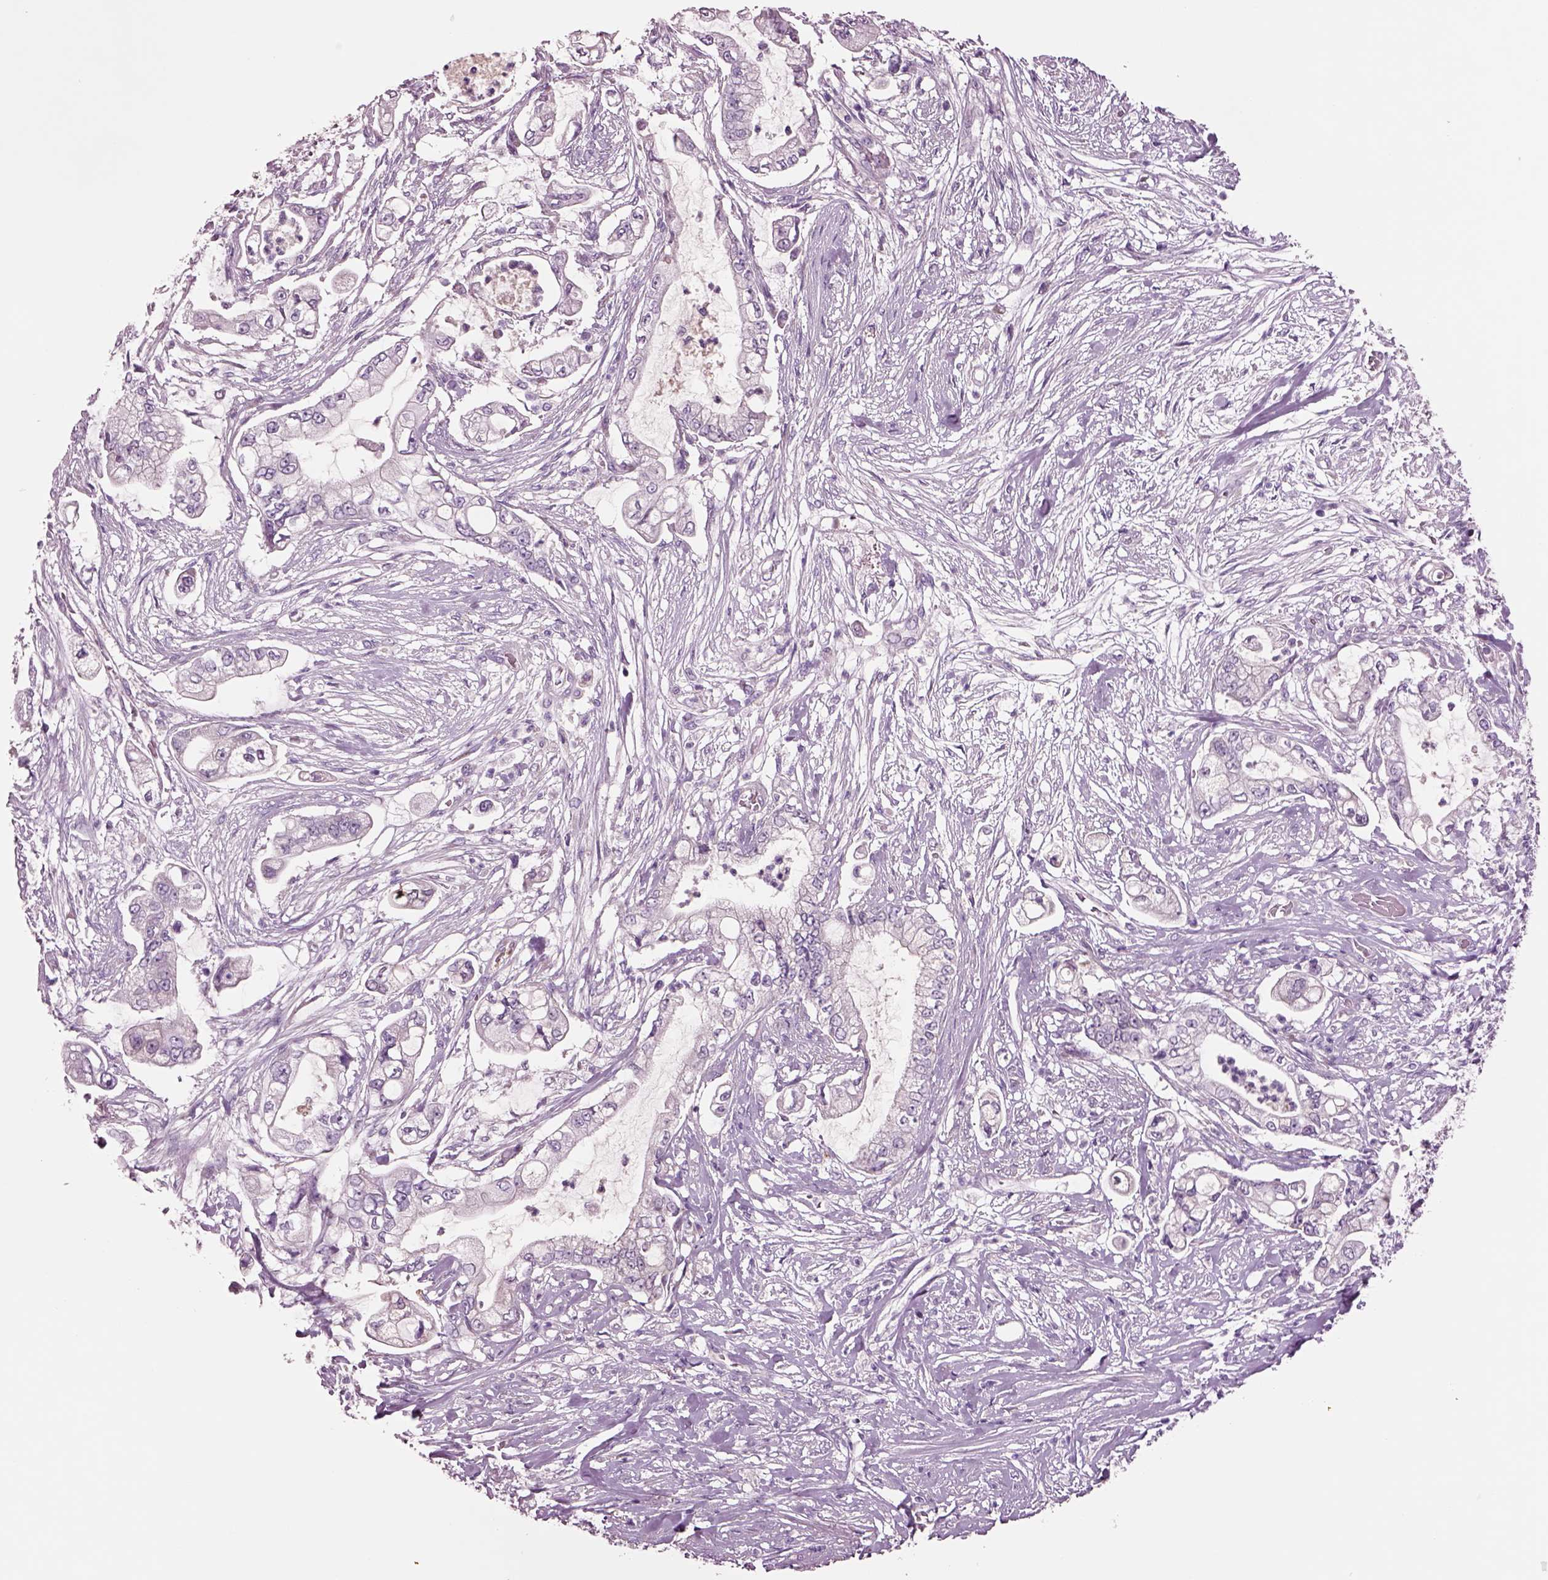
{"staining": {"intensity": "negative", "quantity": "none", "location": "none"}, "tissue": "pancreatic cancer", "cell_type": "Tumor cells", "image_type": "cancer", "snomed": [{"axis": "morphology", "description": "Adenocarcinoma, NOS"}, {"axis": "topography", "description": "Pancreas"}], "caption": "There is no significant staining in tumor cells of adenocarcinoma (pancreatic).", "gene": "PLPP7", "patient": {"sex": "female", "age": 69}}